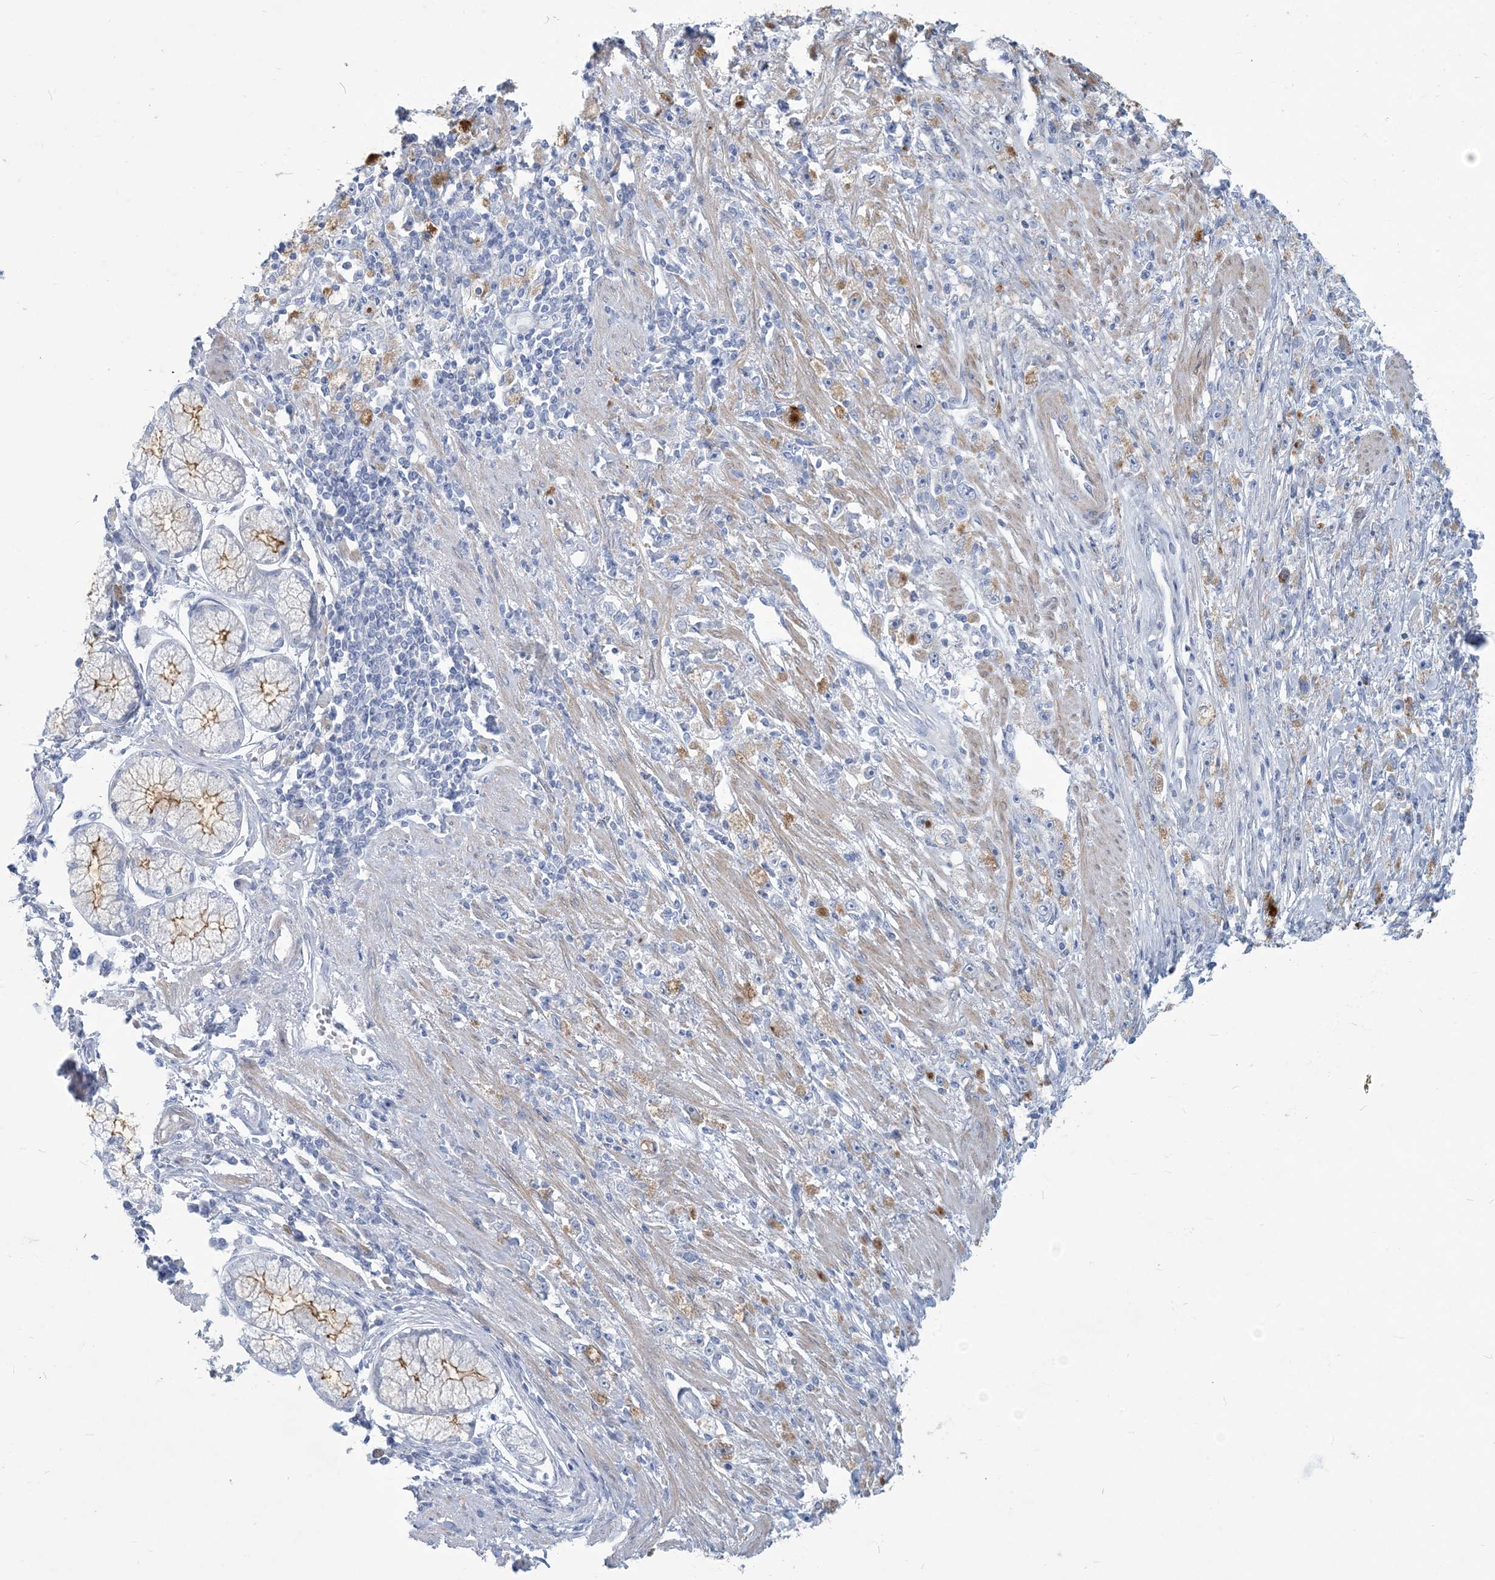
{"staining": {"intensity": "moderate", "quantity": "<25%", "location": "cytoplasmic/membranous"}, "tissue": "stomach cancer", "cell_type": "Tumor cells", "image_type": "cancer", "snomed": [{"axis": "morphology", "description": "Adenocarcinoma, NOS"}, {"axis": "topography", "description": "Stomach"}], "caption": "A high-resolution micrograph shows immunohistochemistry (IHC) staining of adenocarcinoma (stomach), which shows moderate cytoplasmic/membranous positivity in approximately <25% of tumor cells.", "gene": "MOXD1", "patient": {"sex": "female", "age": 59}}